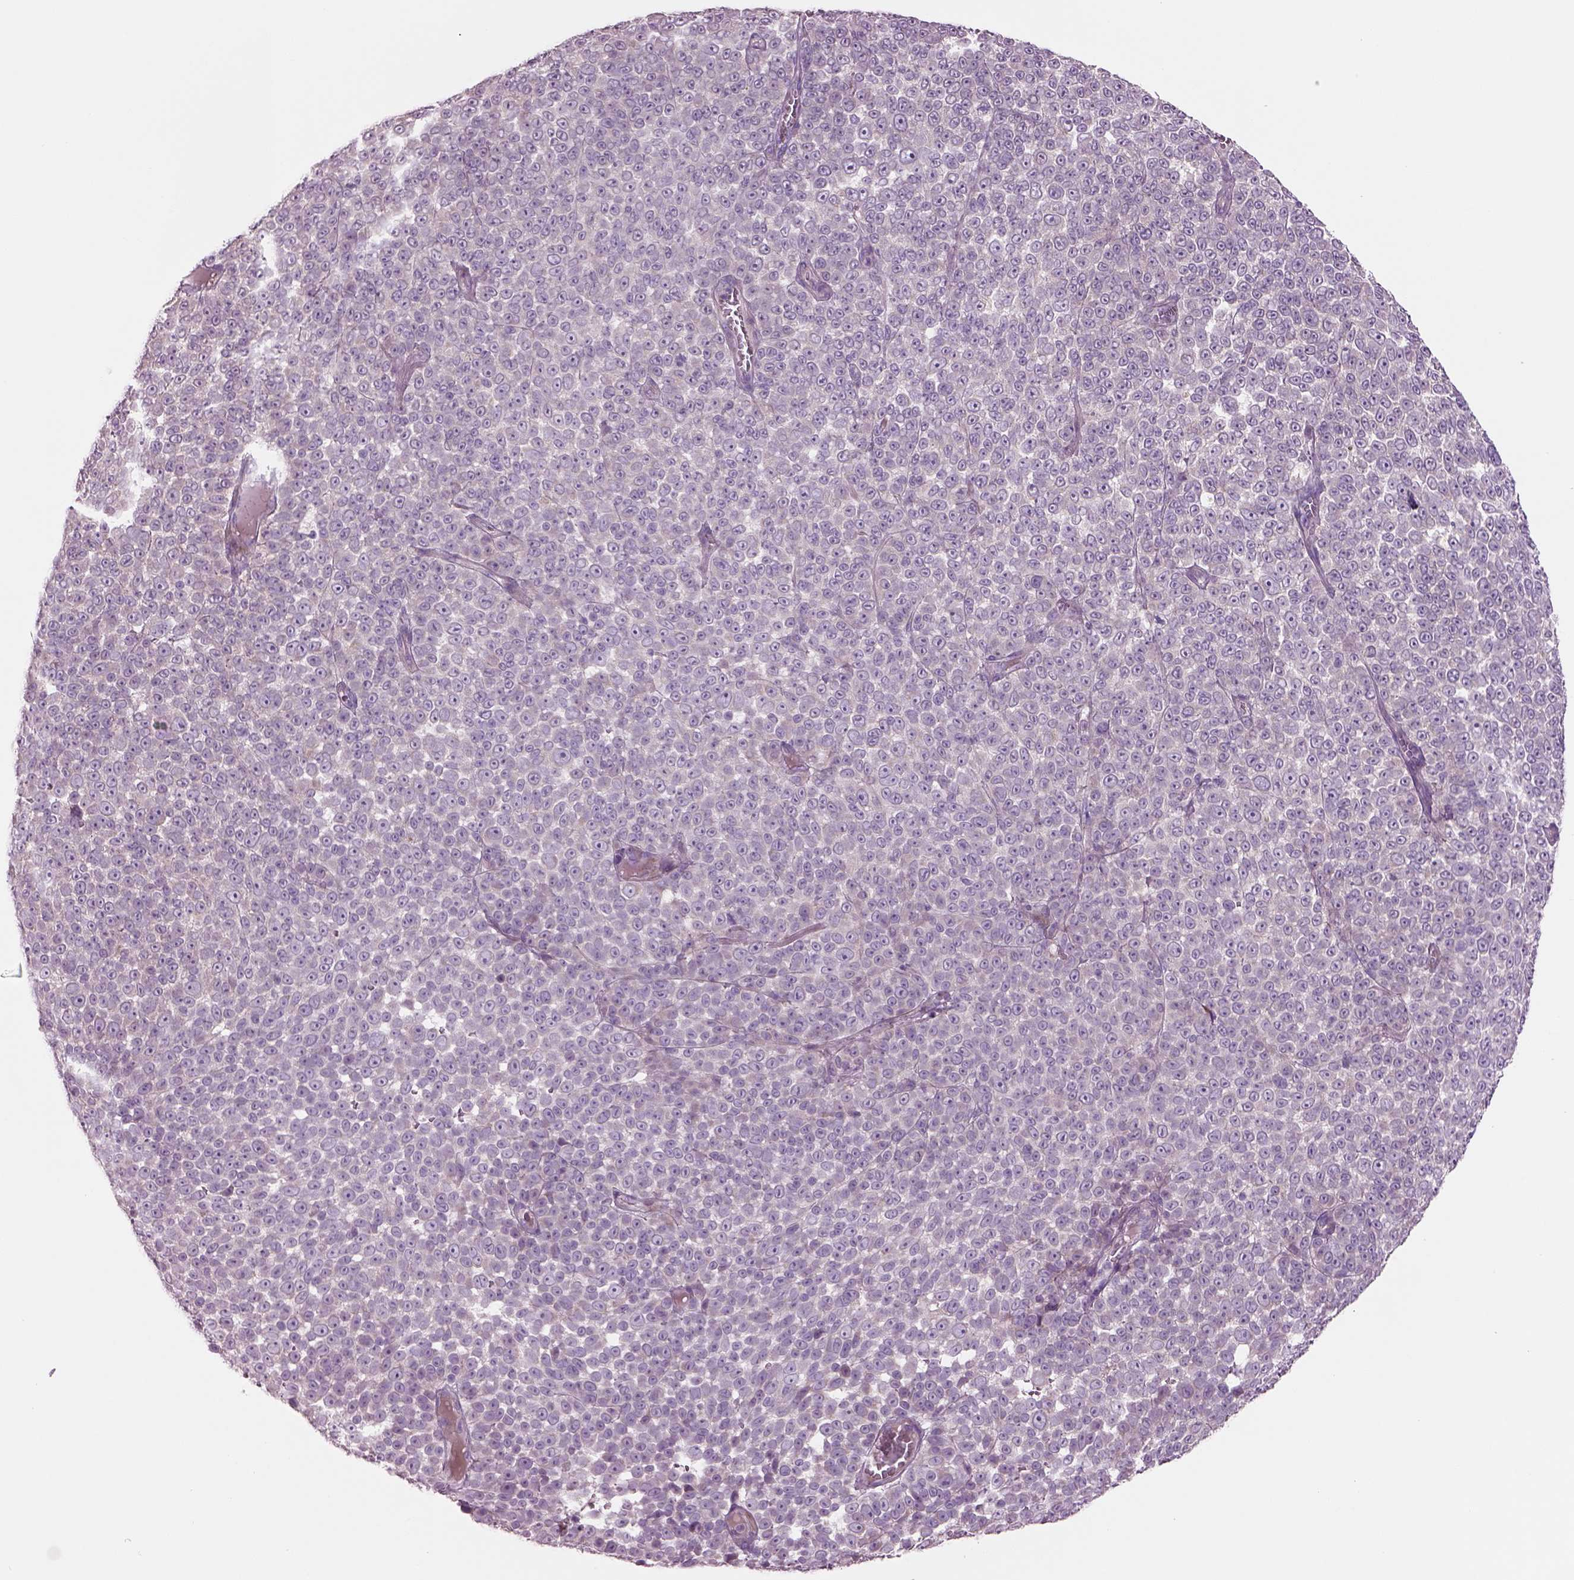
{"staining": {"intensity": "negative", "quantity": "none", "location": "none"}, "tissue": "melanoma", "cell_type": "Tumor cells", "image_type": "cancer", "snomed": [{"axis": "morphology", "description": "Malignant melanoma, NOS"}, {"axis": "topography", "description": "Skin"}], "caption": "Immunohistochemistry (IHC) photomicrograph of human melanoma stained for a protein (brown), which displays no staining in tumor cells. Nuclei are stained in blue.", "gene": "PLPP7", "patient": {"sex": "female", "age": 95}}